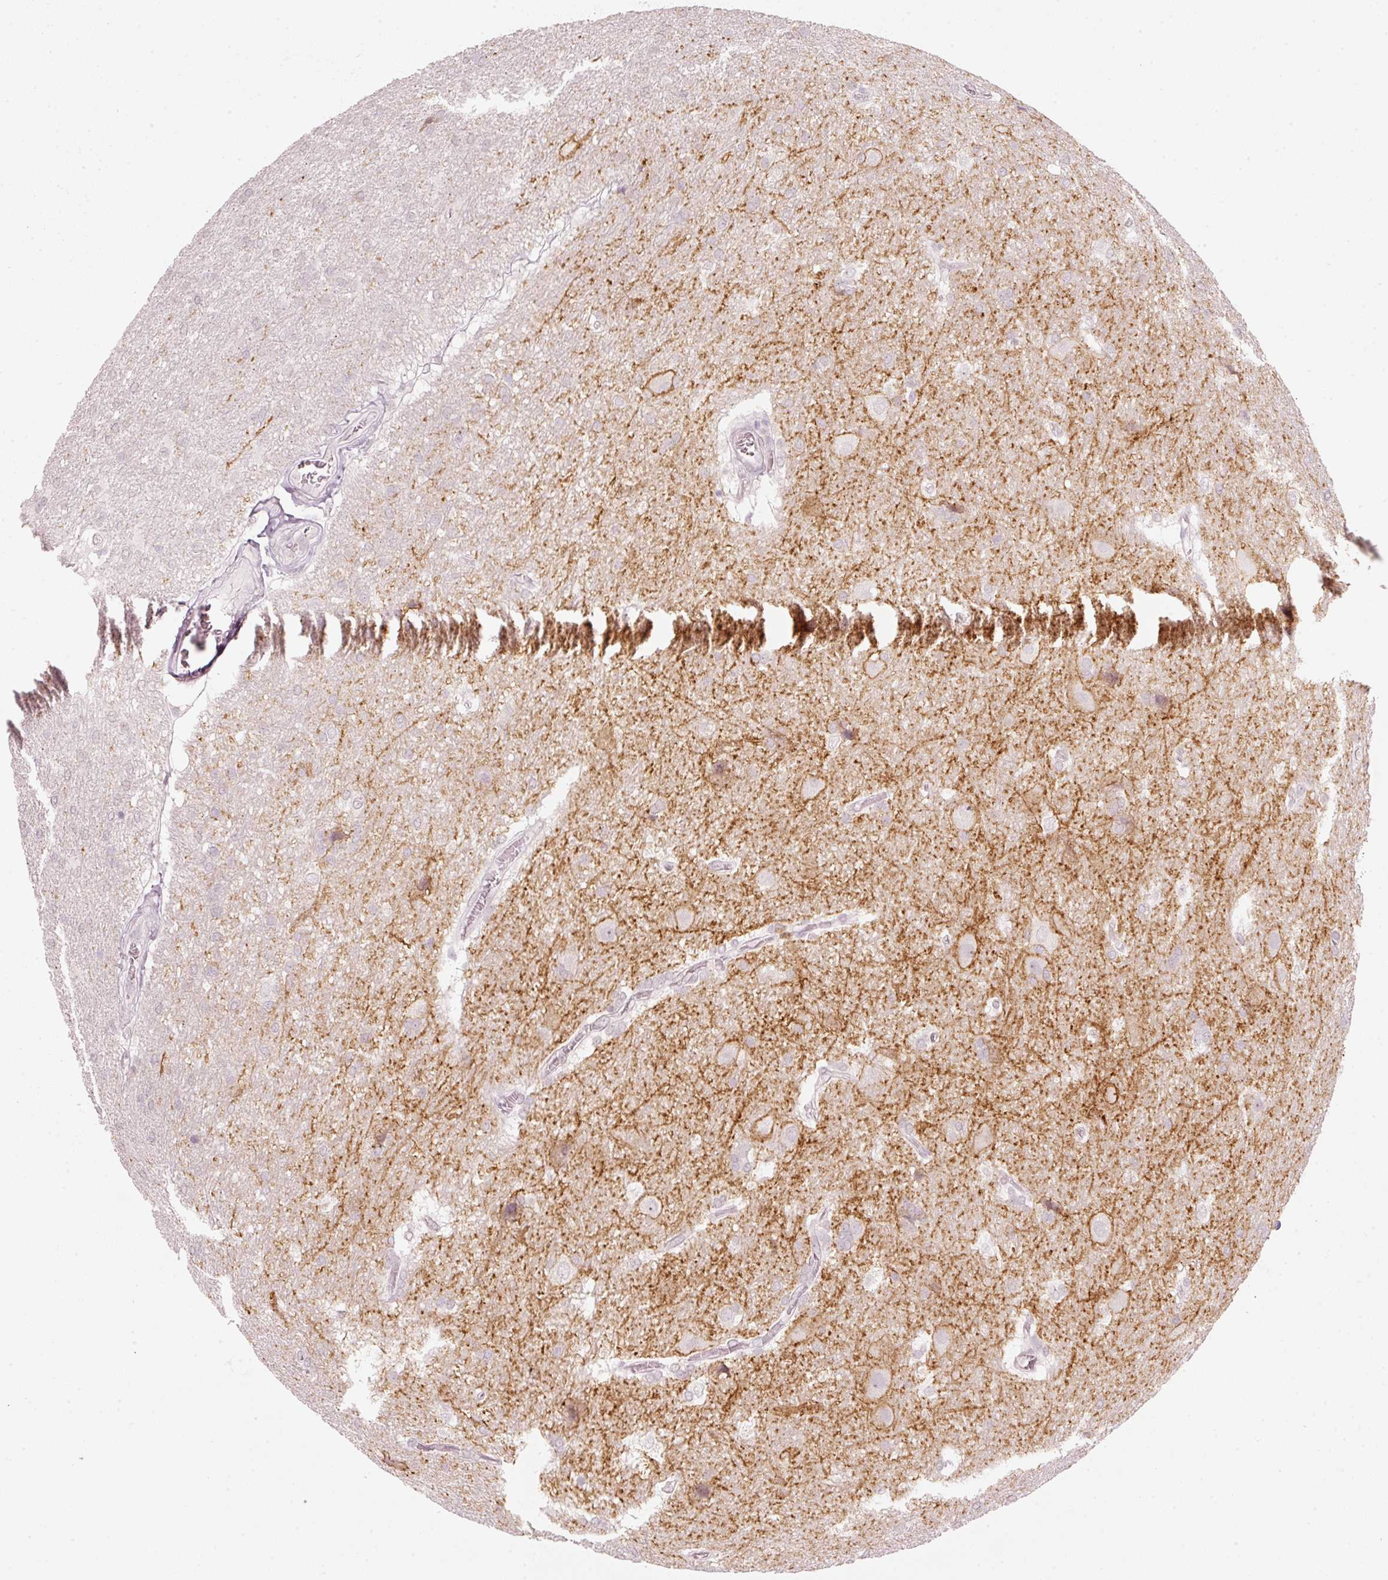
{"staining": {"intensity": "negative", "quantity": "none", "location": "none"}, "tissue": "glioma", "cell_type": "Tumor cells", "image_type": "cancer", "snomed": [{"axis": "morphology", "description": "Glioma, malignant, Low grade"}, {"axis": "topography", "description": "Brain"}], "caption": "Malignant low-grade glioma stained for a protein using immunohistochemistry (IHC) reveals no staining tumor cells.", "gene": "STEAP1", "patient": {"sex": "male", "age": 66}}